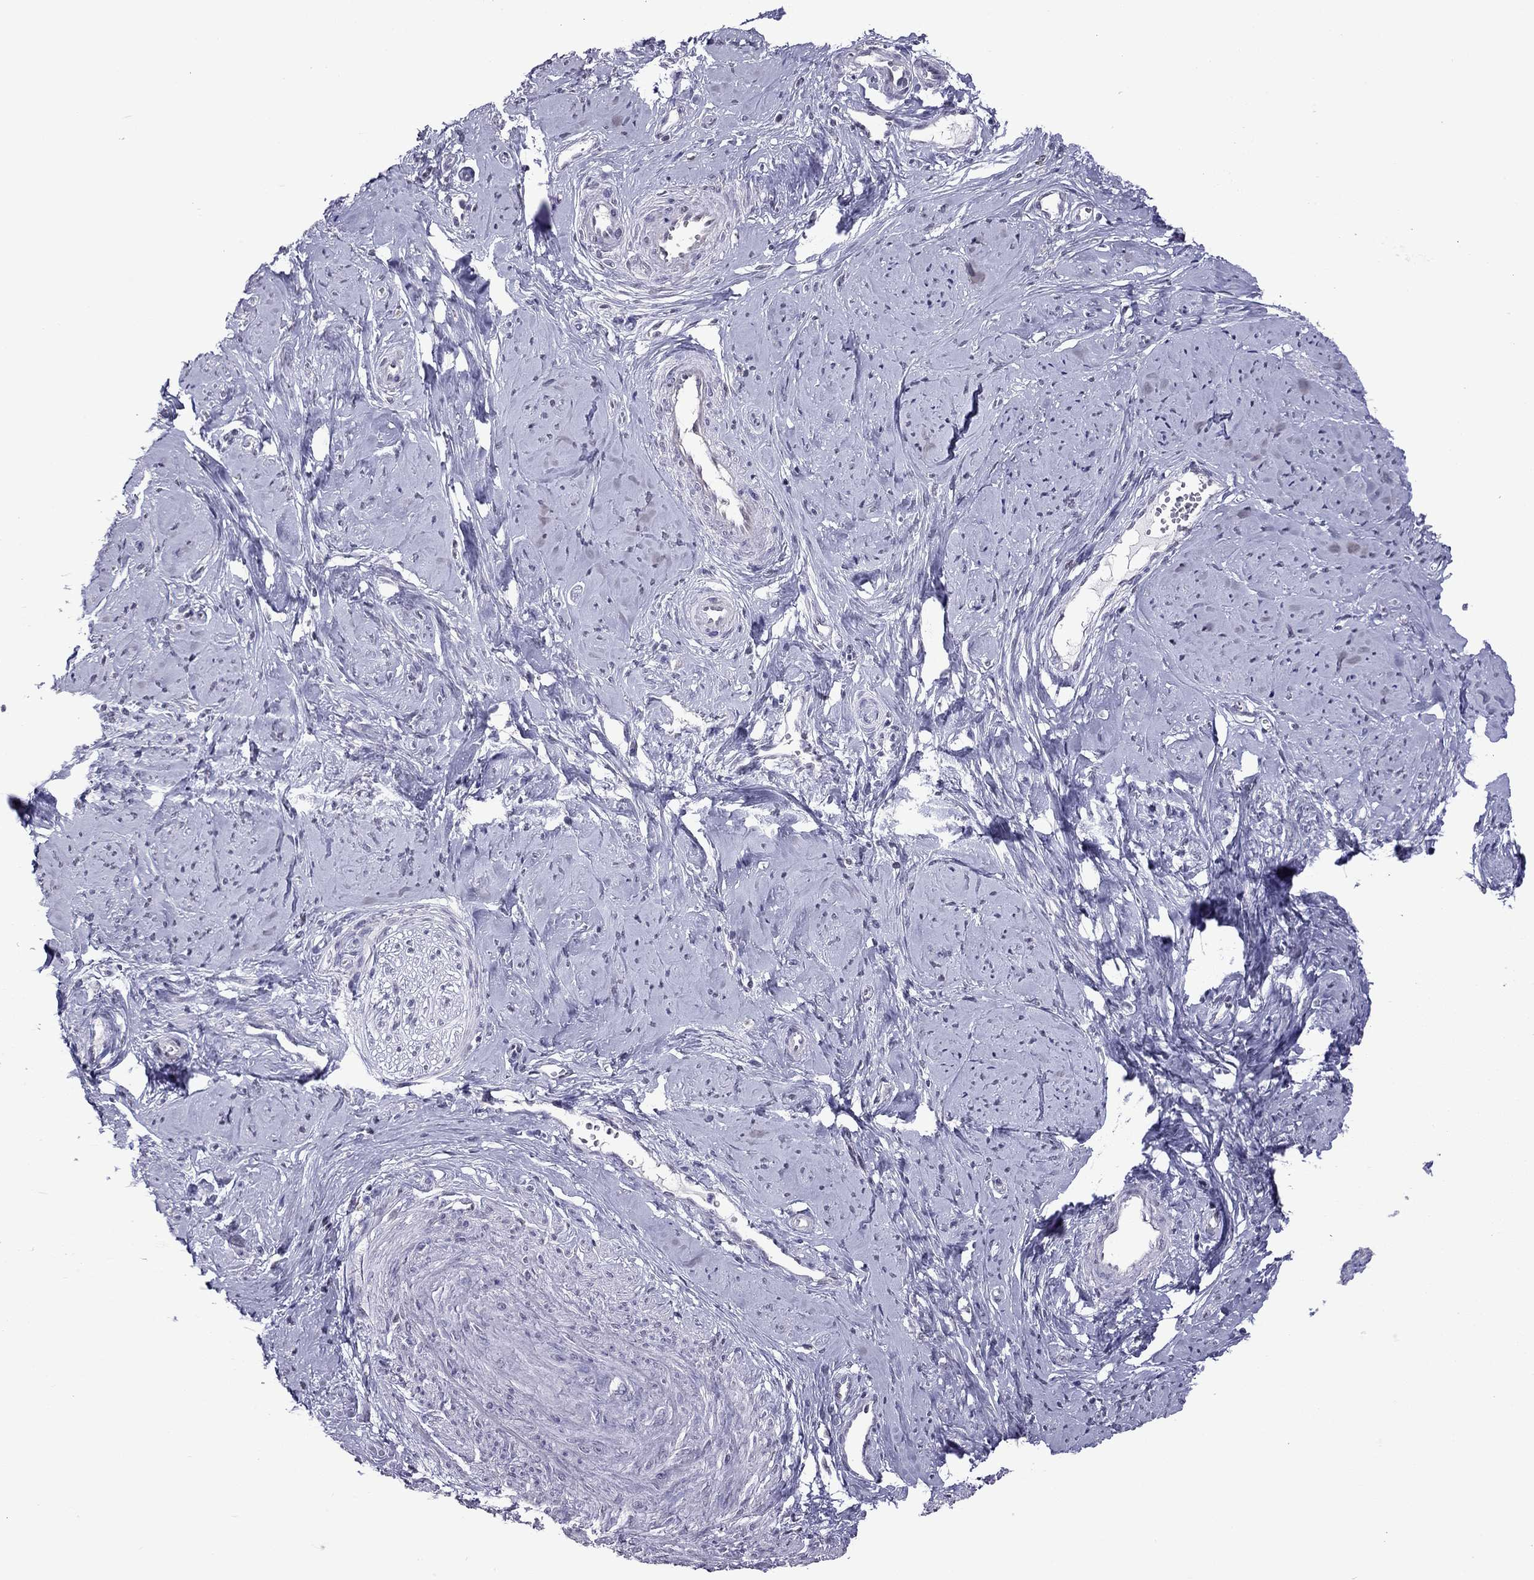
{"staining": {"intensity": "negative", "quantity": "none", "location": "none"}, "tissue": "smooth muscle", "cell_type": "Smooth muscle cells", "image_type": "normal", "snomed": [{"axis": "morphology", "description": "Normal tissue, NOS"}, {"axis": "topography", "description": "Smooth muscle"}], "caption": "An immunohistochemistry (IHC) histopathology image of benign smooth muscle is shown. There is no staining in smooth muscle cells of smooth muscle.", "gene": "PPP1R3A", "patient": {"sex": "female", "age": 48}}